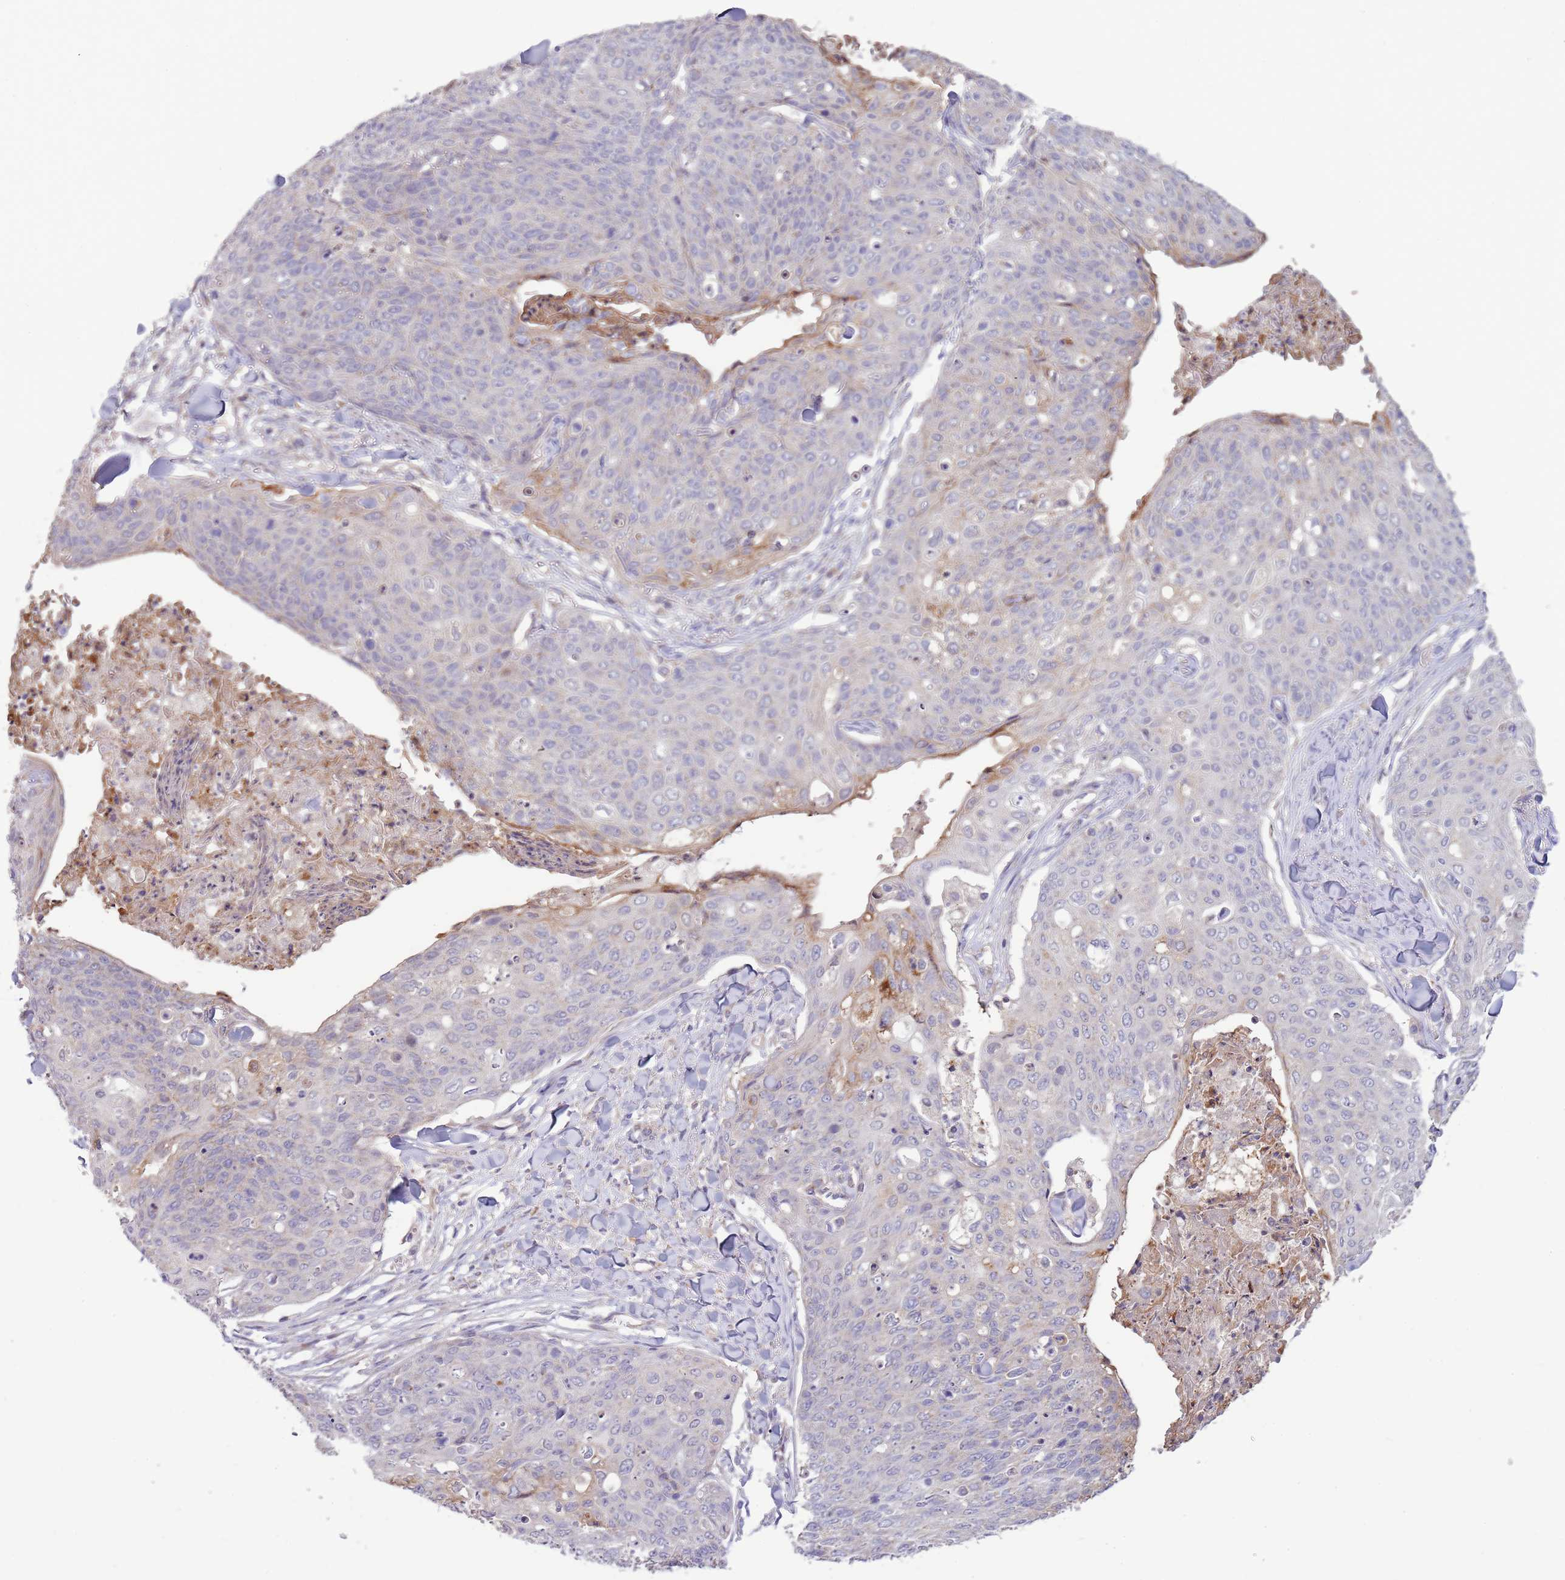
{"staining": {"intensity": "negative", "quantity": "none", "location": "none"}, "tissue": "skin cancer", "cell_type": "Tumor cells", "image_type": "cancer", "snomed": [{"axis": "morphology", "description": "Squamous cell carcinoma, NOS"}, {"axis": "topography", "description": "Skin"}, {"axis": "topography", "description": "Vulva"}], "caption": "This is a photomicrograph of IHC staining of skin cancer, which shows no staining in tumor cells. (DAB IHC, high magnification).", "gene": "RNF181", "patient": {"sex": "female", "age": 85}}